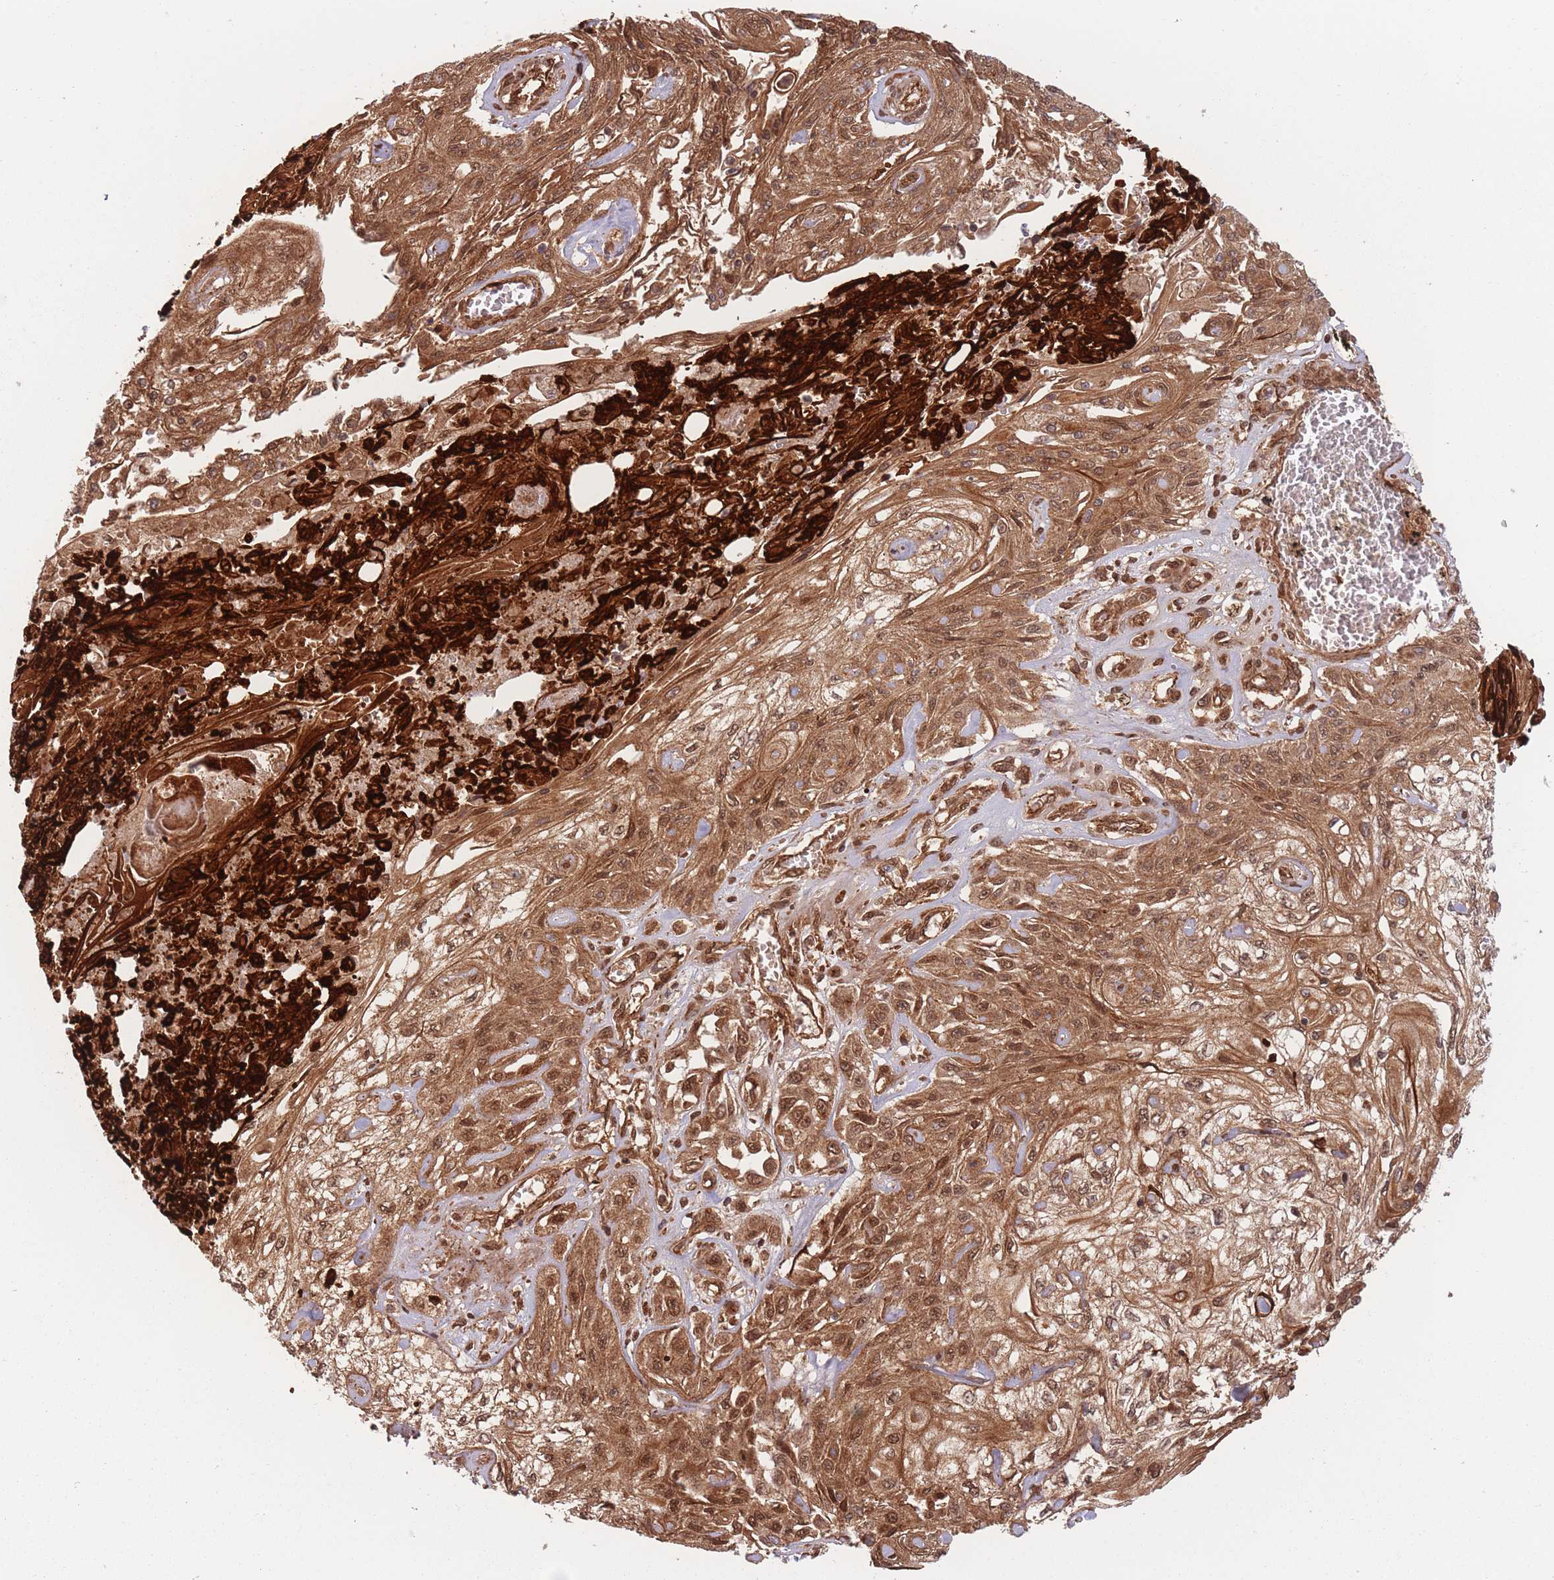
{"staining": {"intensity": "moderate", "quantity": ">75%", "location": "cytoplasmic/membranous,nuclear"}, "tissue": "skin cancer", "cell_type": "Tumor cells", "image_type": "cancer", "snomed": [{"axis": "morphology", "description": "Squamous cell carcinoma, NOS"}, {"axis": "morphology", "description": "Squamous cell carcinoma, metastatic, NOS"}, {"axis": "topography", "description": "Skin"}, {"axis": "topography", "description": "Lymph node"}], "caption": "Metastatic squamous cell carcinoma (skin) stained with immunohistochemistry (IHC) demonstrates moderate cytoplasmic/membranous and nuclear staining in approximately >75% of tumor cells. Nuclei are stained in blue.", "gene": "PODXL2", "patient": {"sex": "male", "age": 75}}